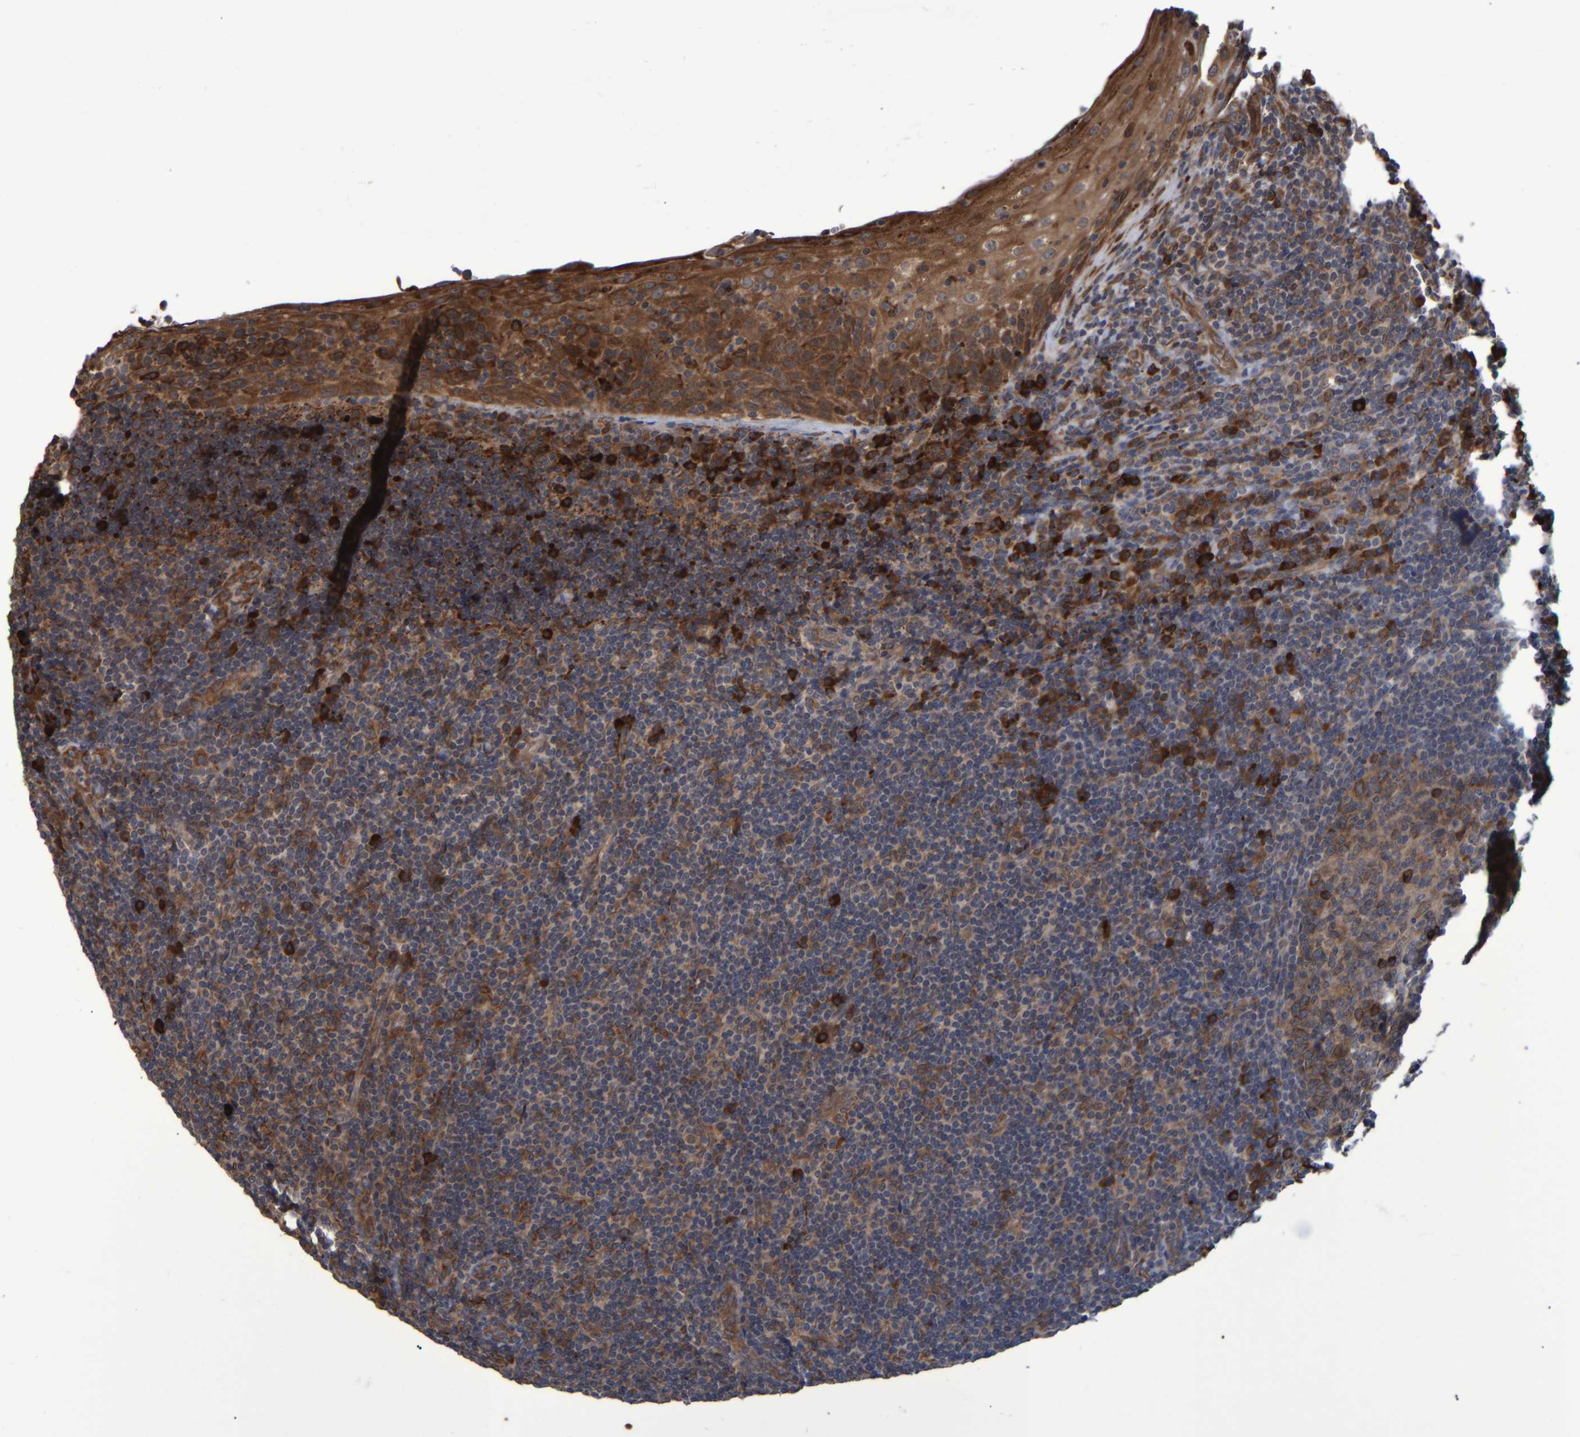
{"staining": {"intensity": "moderate", "quantity": ">75%", "location": "cytoplasmic/membranous"}, "tissue": "tonsil", "cell_type": "Germinal center cells", "image_type": "normal", "snomed": [{"axis": "morphology", "description": "Normal tissue, NOS"}, {"axis": "topography", "description": "Tonsil"}], "caption": "Immunohistochemistry (IHC) (DAB) staining of unremarkable tonsil displays moderate cytoplasmic/membranous protein staining in about >75% of germinal center cells.", "gene": "SPAG5", "patient": {"sex": "male", "age": 37}}